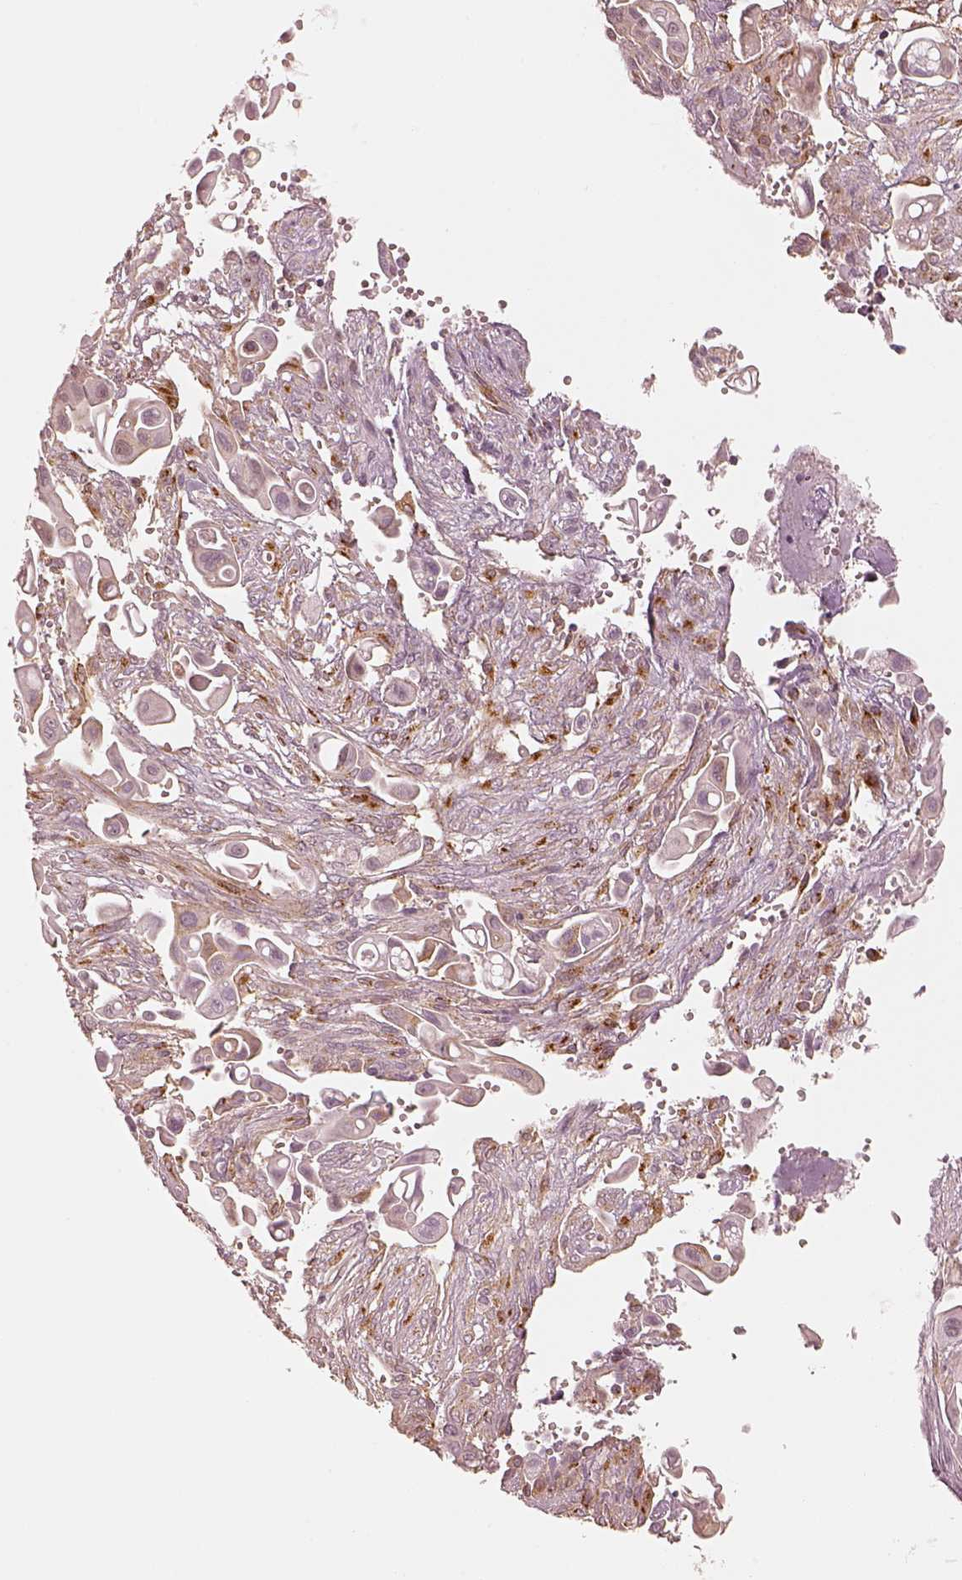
{"staining": {"intensity": "negative", "quantity": "none", "location": "none"}, "tissue": "pancreatic cancer", "cell_type": "Tumor cells", "image_type": "cancer", "snomed": [{"axis": "morphology", "description": "Adenocarcinoma, NOS"}, {"axis": "topography", "description": "Pancreas"}], "caption": "This is an IHC image of pancreatic adenocarcinoma. There is no expression in tumor cells.", "gene": "GORASP2", "patient": {"sex": "male", "age": 50}}